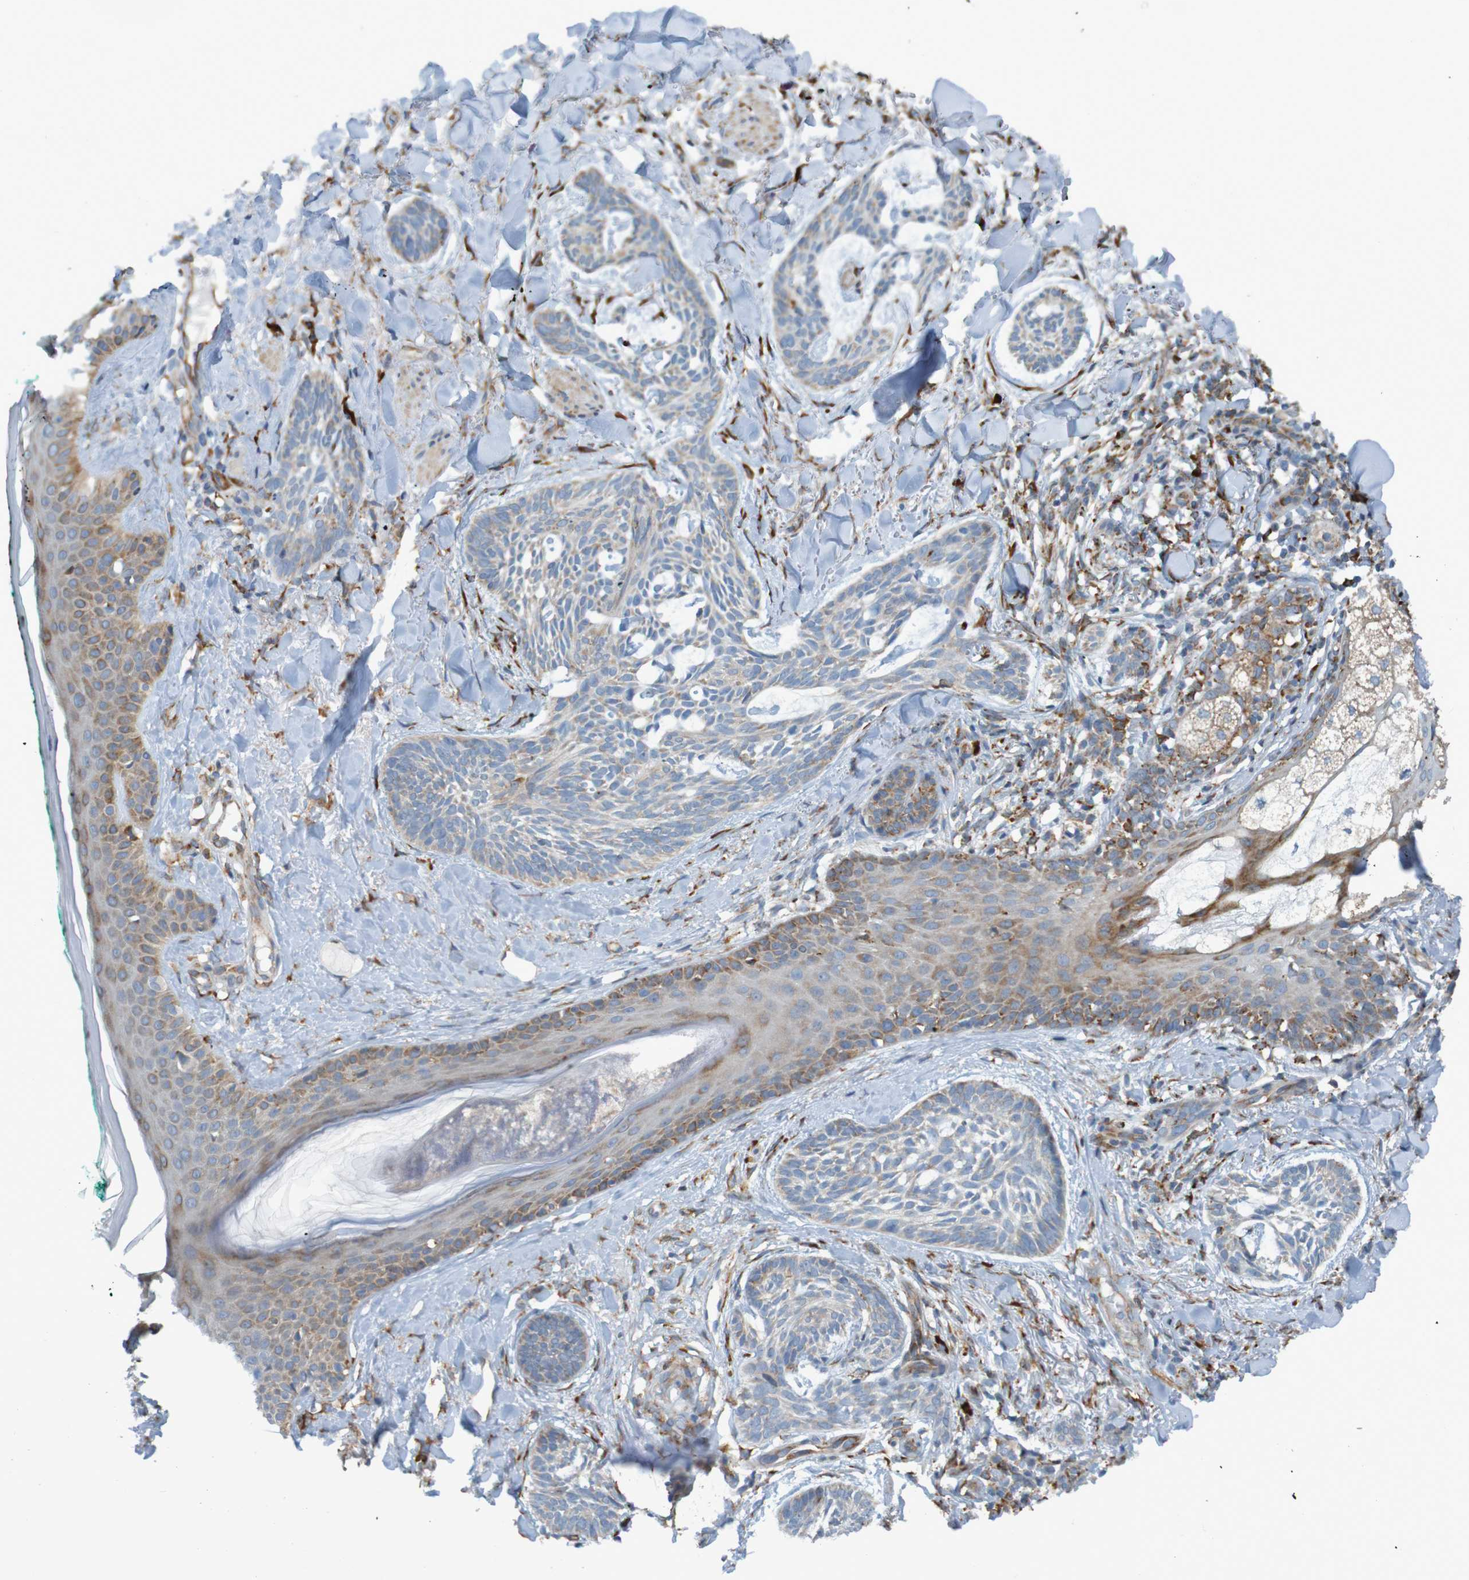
{"staining": {"intensity": "weak", "quantity": "25%-75%", "location": "cytoplasmic/membranous"}, "tissue": "skin cancer", "cell_type": "Tumor cells", "image_type": "cancer", "snomed": [{"axis": "morphology", "description": "Basal cell carcinoma"}, {"axis": "topography", "description": "Skin"}], "caption": "A micrograph of human basal cell carcinoma (skin) stained for a protein shows weak cytoplasmic/membranous brown staining in tumor cells.", "gene": "SSR1", "patient": {"sex": "male", "age": 43}}